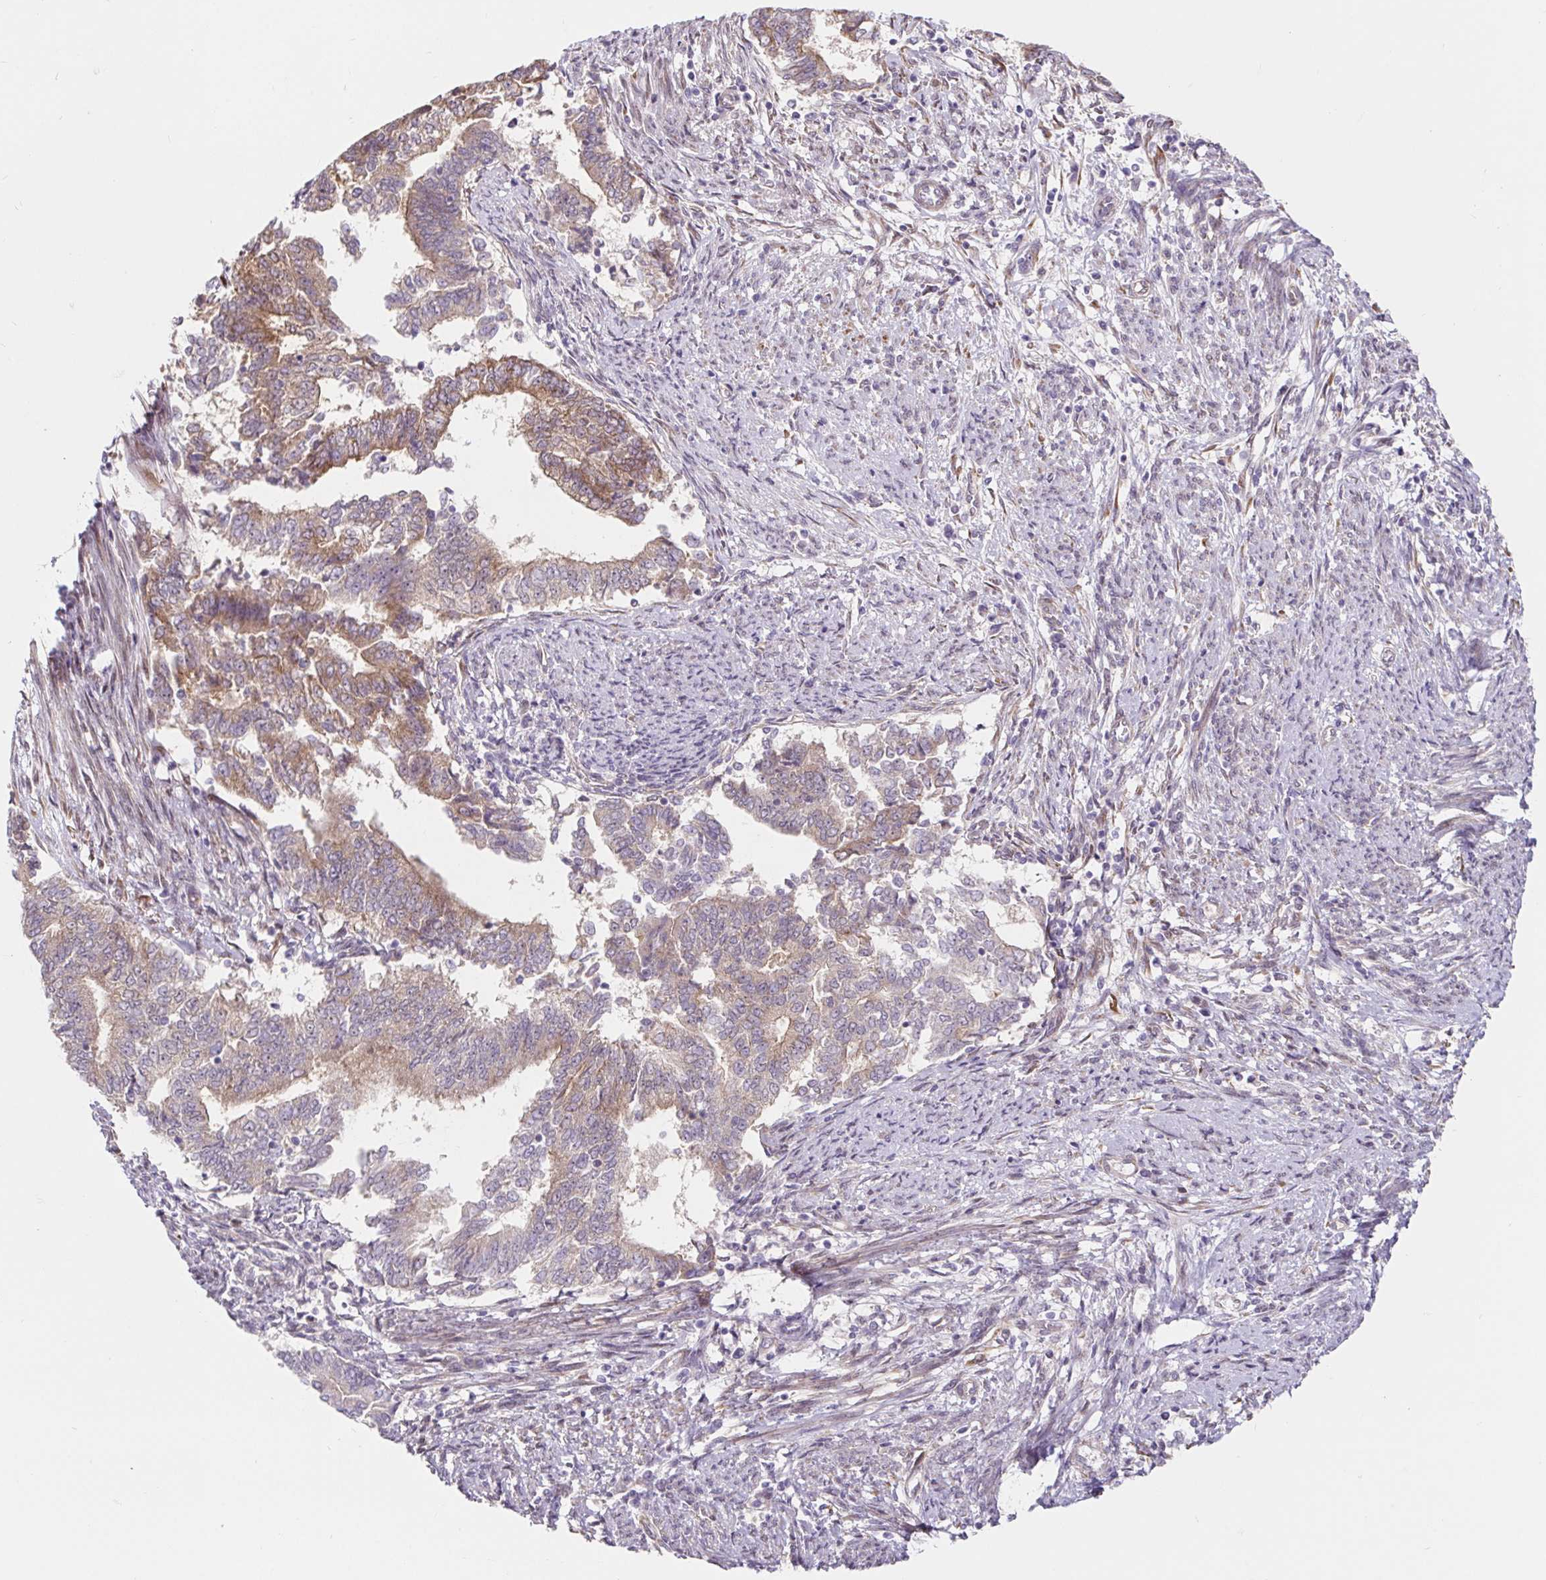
{"staining": {"intensity": "weak", "quantity": "<25%", "location": "cytoplasmic/membranous"}, "tissue": "endometrial cancer", "cell_type": "Tumor cells", "image_type": "cancer", "snomed": [{"axis": "morphology", "description": "Adenocarcinoma, NOS"}, {"axis": "topography", "description": "Endometrium"}], "caption": "Tumor cells show no significant protein expression in endometrial adenocarcinoma.", "gene": "LYPD5", "patient": {"sex": "female", "age": 65}}